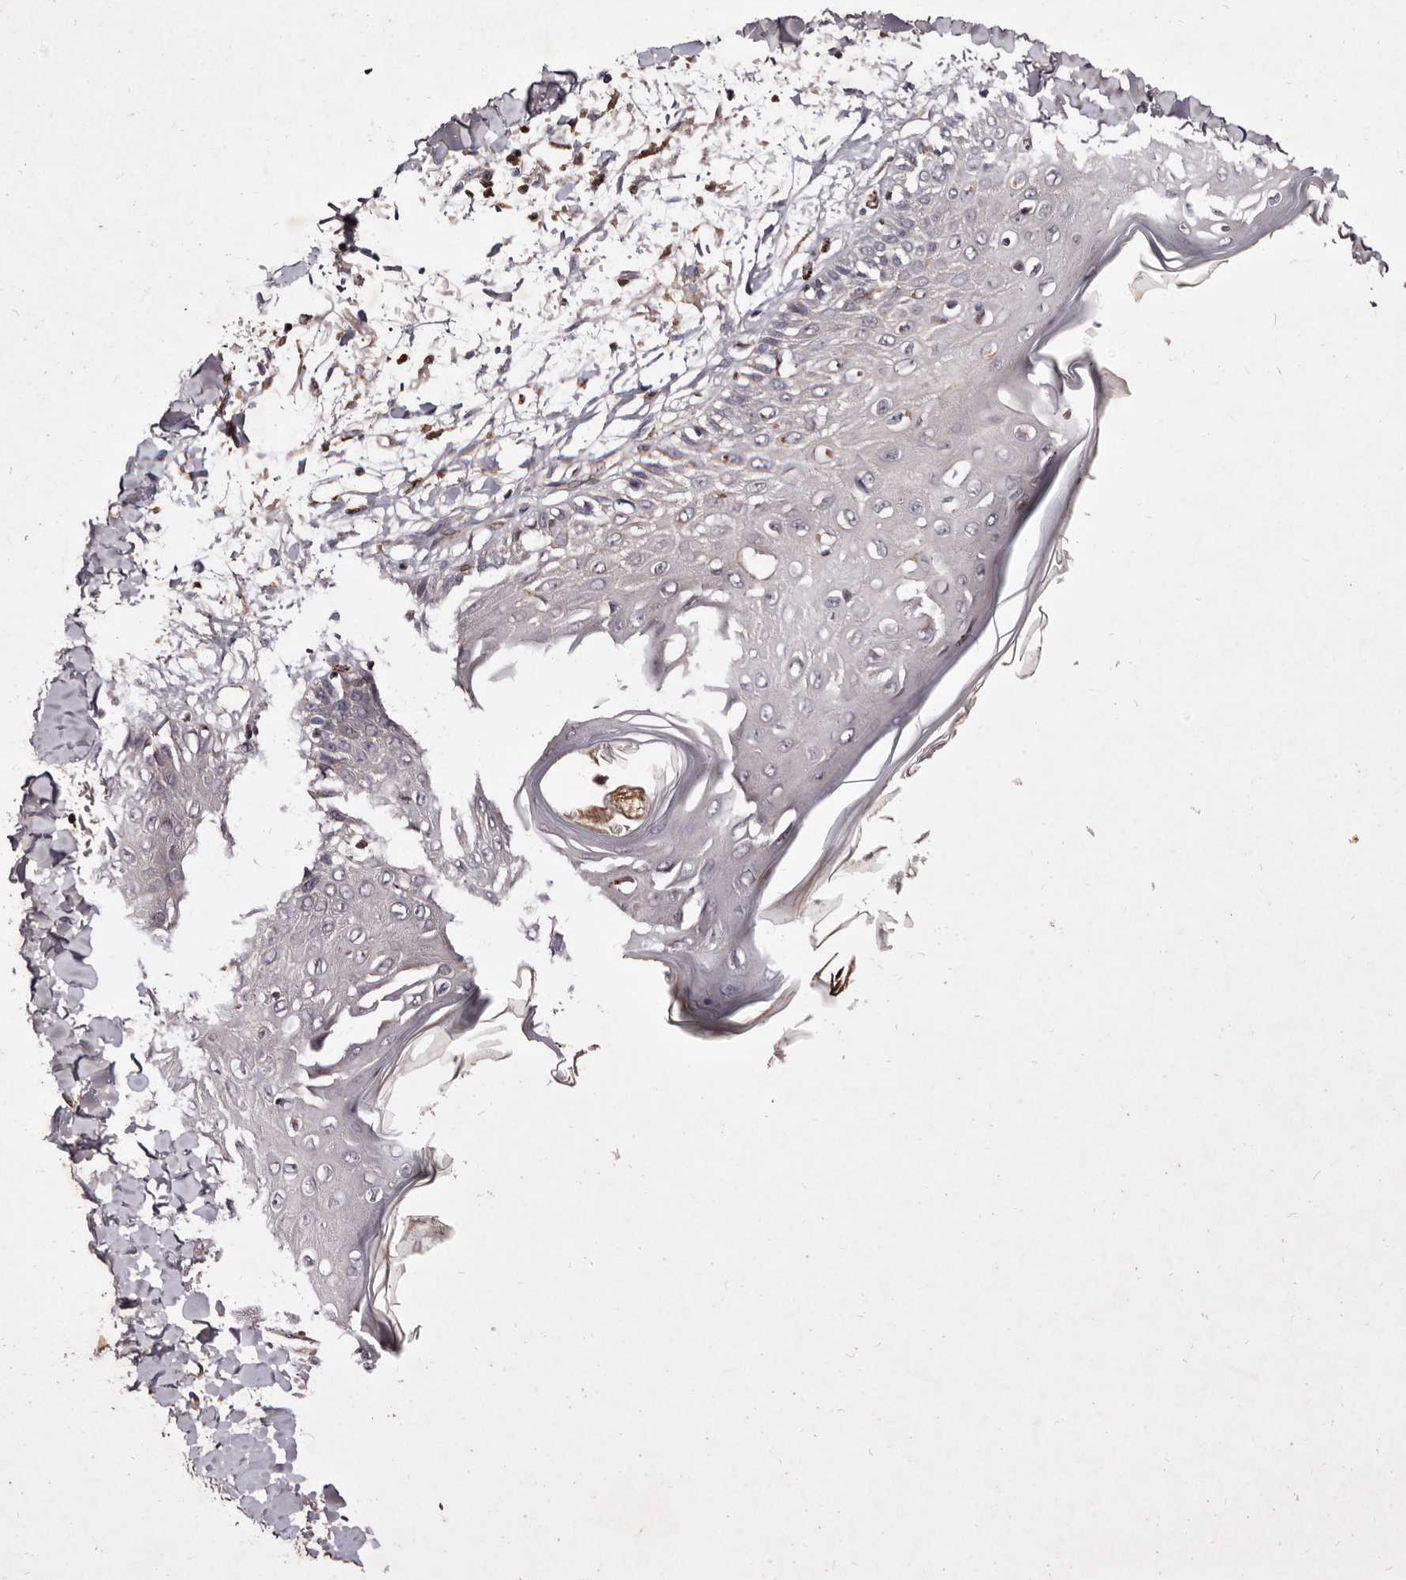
{"staining": {"intensity": "weak", "quantity": ">75%", "location": "cytoplasmic/membranous"}, "tissue": "skin", "cell_type": "Fibroblasts", "image_type": "normal", "snomed": [{"axis": "morphology", "description": "Normal tissue, NOS"}, {"axis": "morphology", "description": "Squamous cell carcinoma, NOS"}, {"axis": "topography", "description": "Skin"}, {"axis": "topography", "description": "Peripheral nerve tissue"}], "caption": "Protein staining displays weak cytoplasmic/membranous expression in about >75% of fibroblasts in unremarkable skin. The staining was performed using DAB, with brown indicating positive protein expression. Nuclei are stained blue with hematoxylin.", "gene": "GIMAP4", "patient": {"sex": "male", "age": 83}}